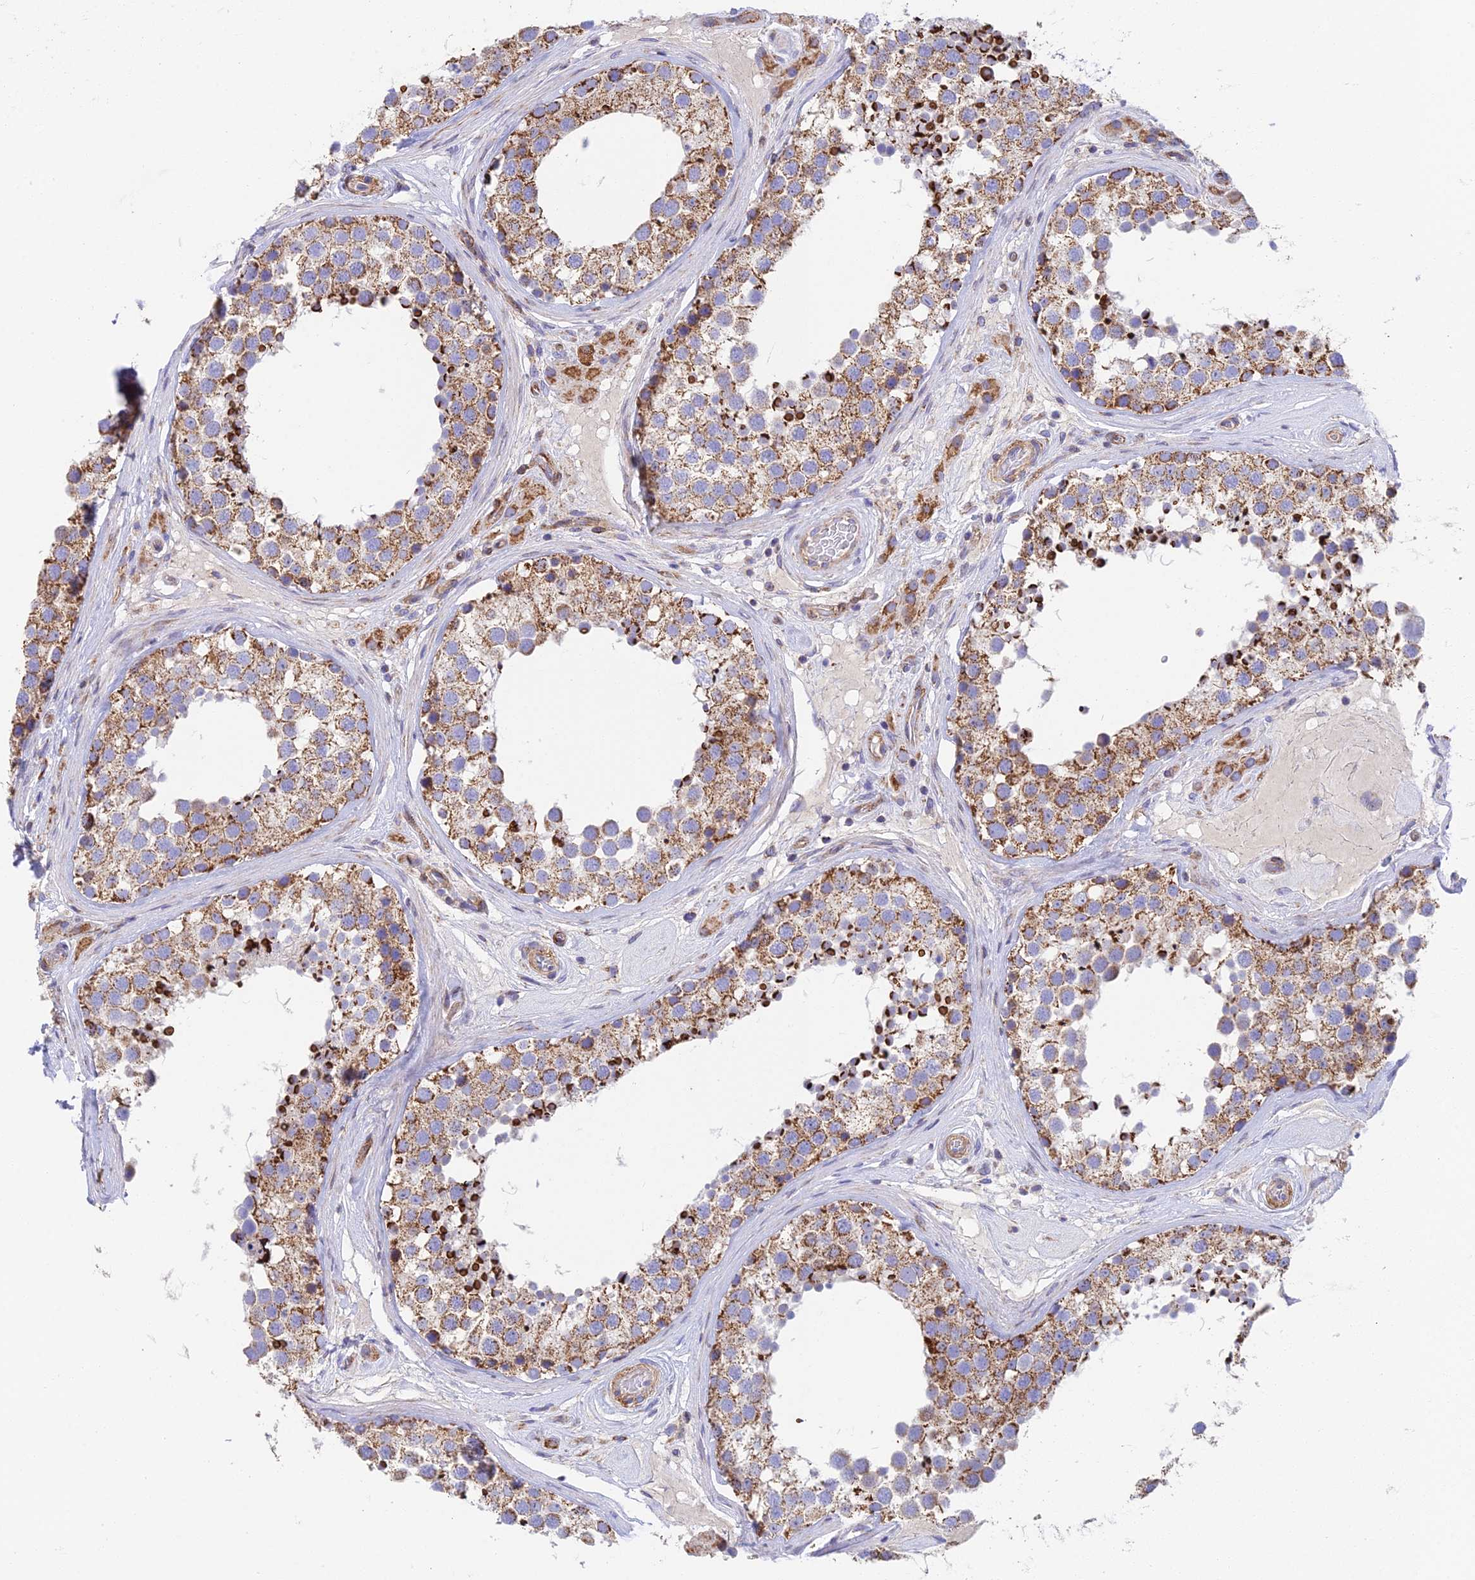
{"staining": {"intensity": "strong", "quantity": ">75%", "location": "cytoplasmic/membranous"}, "tissue": "testis", "cell_type": "Cells in seminiferous ducts", "image_type": "normal", "snomed": [{"axis": "morphology", "description": "Normal tissue, NOS"}, {"axis": "topography", "description": "Testis"}], "caption": "Cells in seminiferous ducts reveal high levels of strong cytoplasmic/membranous expression in about >75% of cells in unremarkable human testis.", "gene": "CSPG4", "patient": {"sex": "male", "age": 26}}